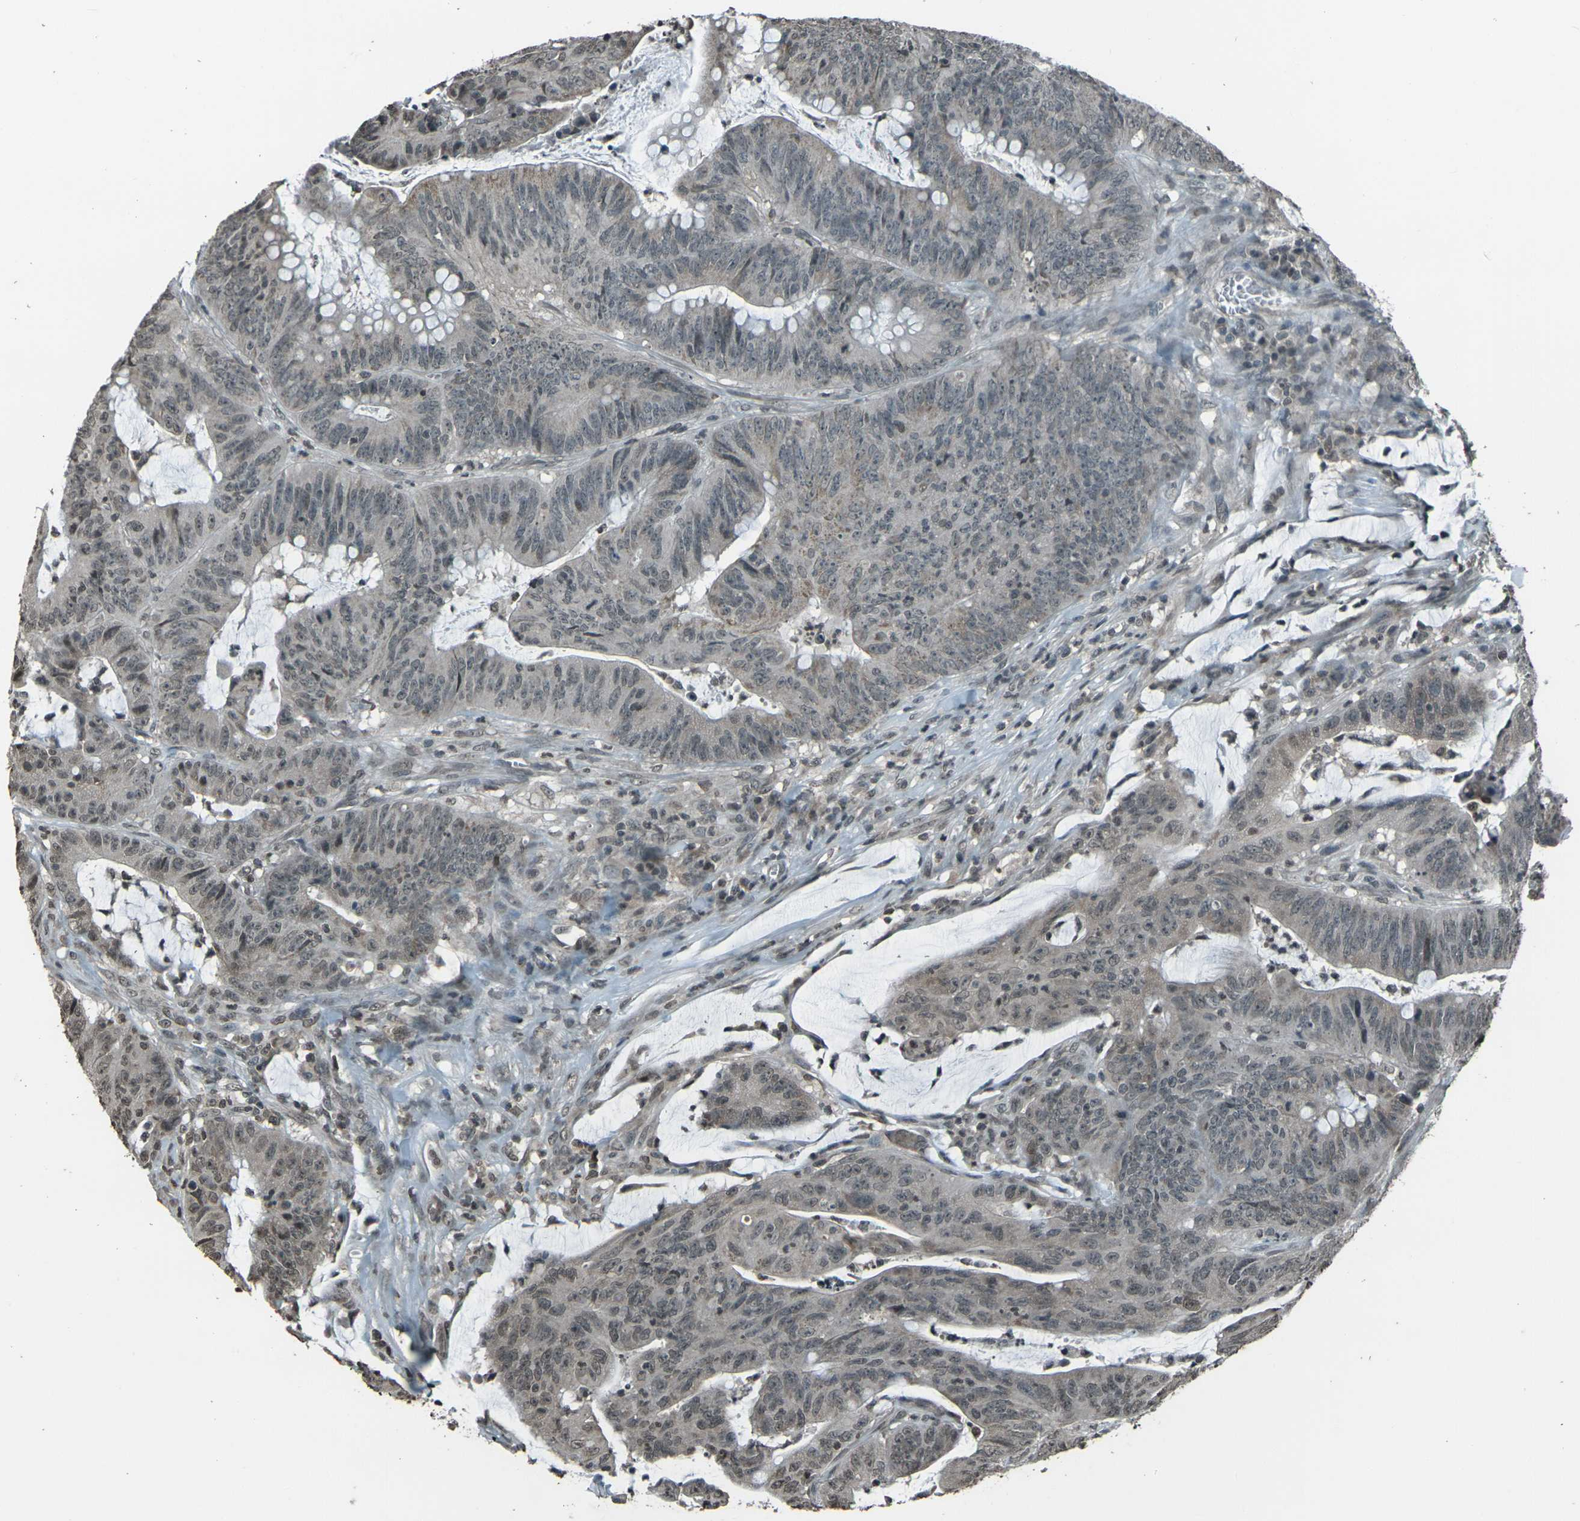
{"staining": {"intensity": "weak", "quantity": "<25%", "location": "cytoplasmic/membranous,nuclear"}, "tissue": "colorectal cancer", "cell_type": "Tumor cells", "image_type": "cancer", "snomed": [{"axis": "morphology", "description": "Adenocarcinoma, NOS"}, {"axis": "topography", "description": "Colon"}], "caption": "A micrograph of human colorectal cancer (adenocarcinoma) is negative for staining in tumor cells. (Immunohistochemistry (ihc), brightfield microscopy, high magnification).", "gene": "PRPF8", "patient": {"sex": "male", "age": 45}}